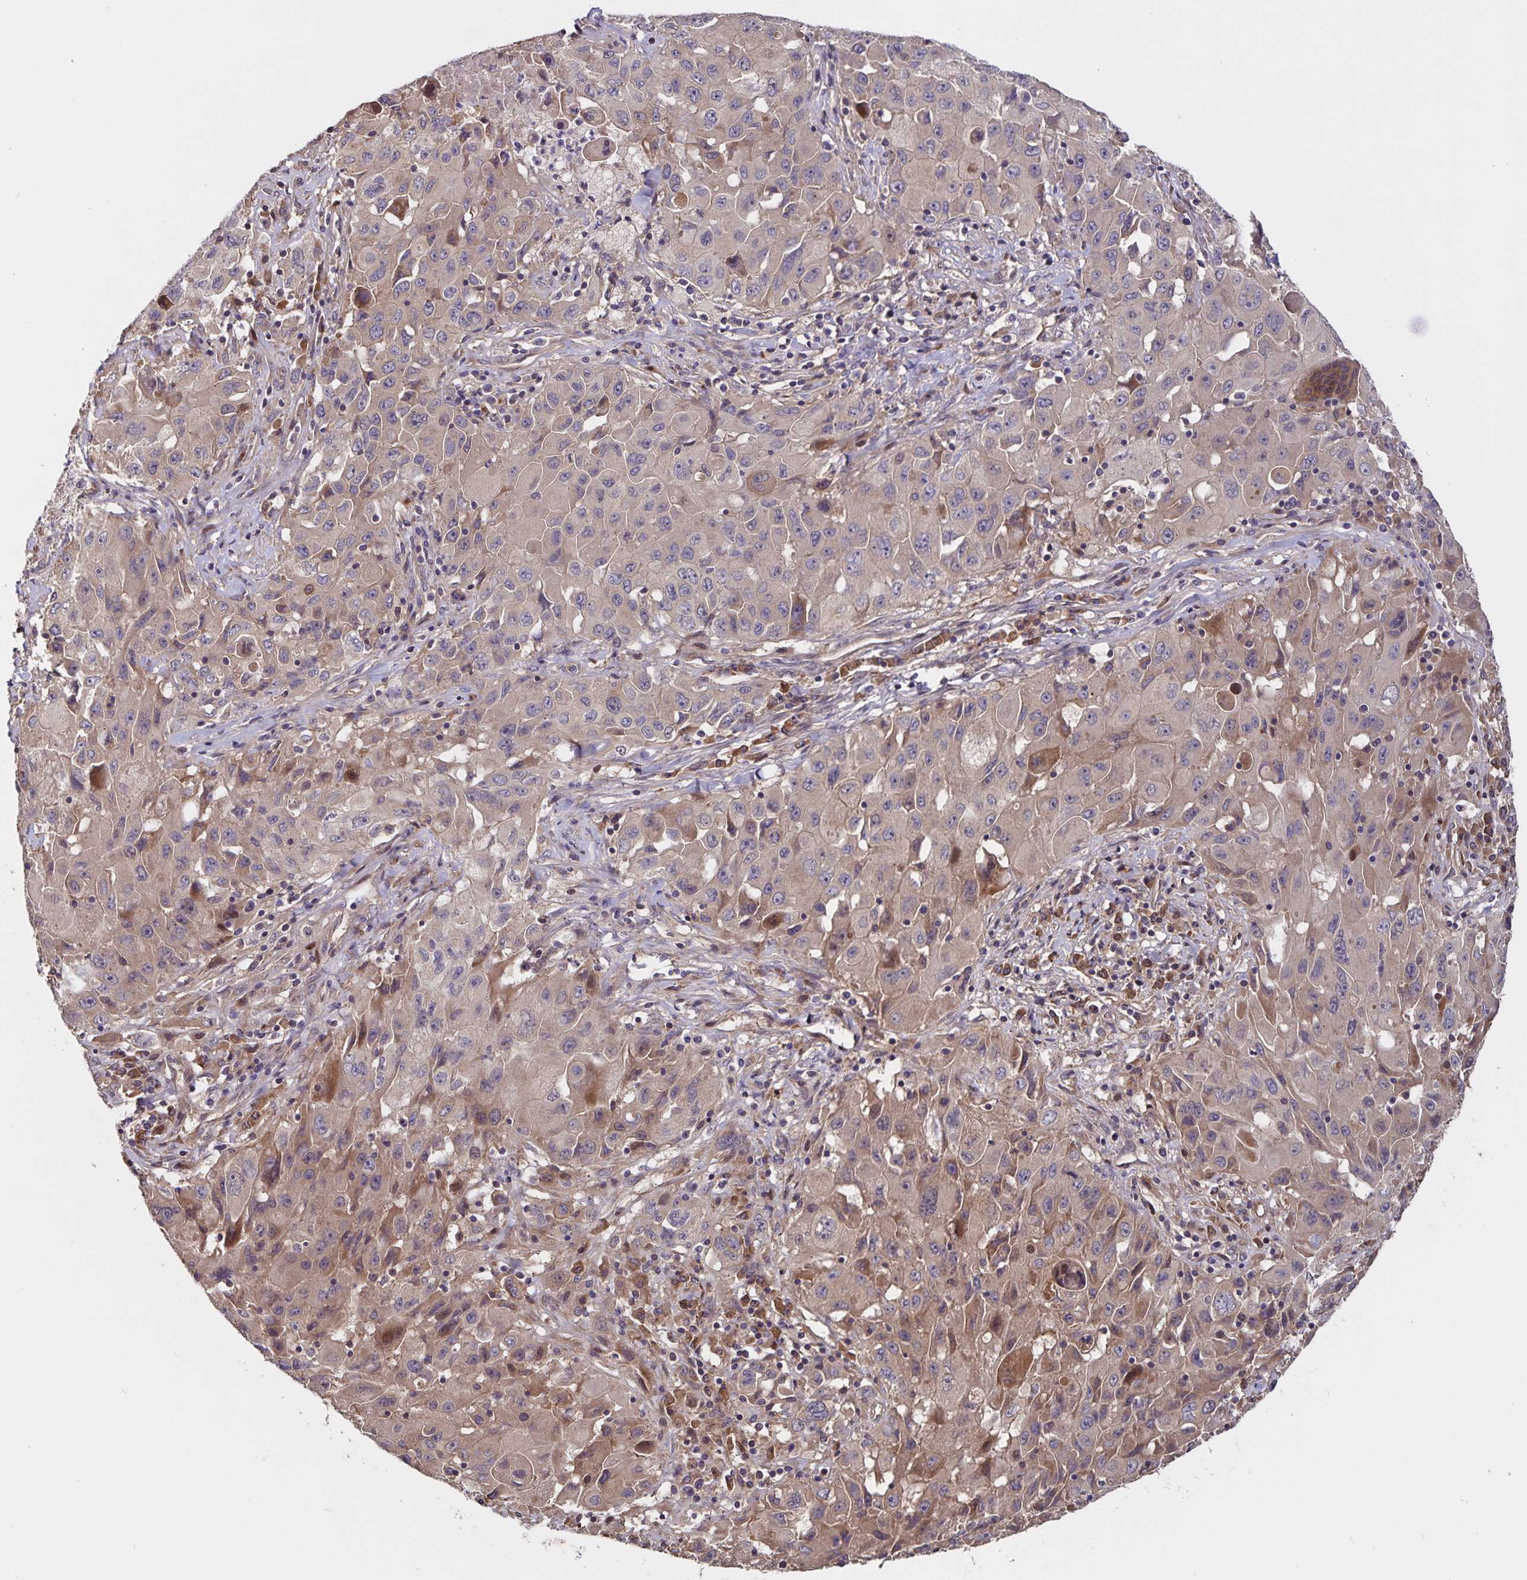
{"staining": {"intensity": "weak", "quantity": ">75%", "location": "cytoplasmic/membranous"}, "tissue": "lung cancer", "cell_type": "Tumor cells", "image_type": "cancer", "snomed": [{"axis": "morphology", "description": "Squamous cell carcinoma, NOS"}, {"axis": "topography", "description": "Lung"}], "caption": "Lung squamous cell carcinoma stained with DAB (3,3'-diaminobenzidine) immunohistochemistry demonstrates low levels of weak cytoplasmic/membranous expression in approximately >75% of tumor cells.", "gene": "FBXL16", "patient": {"sex": "male", "age": 63}}